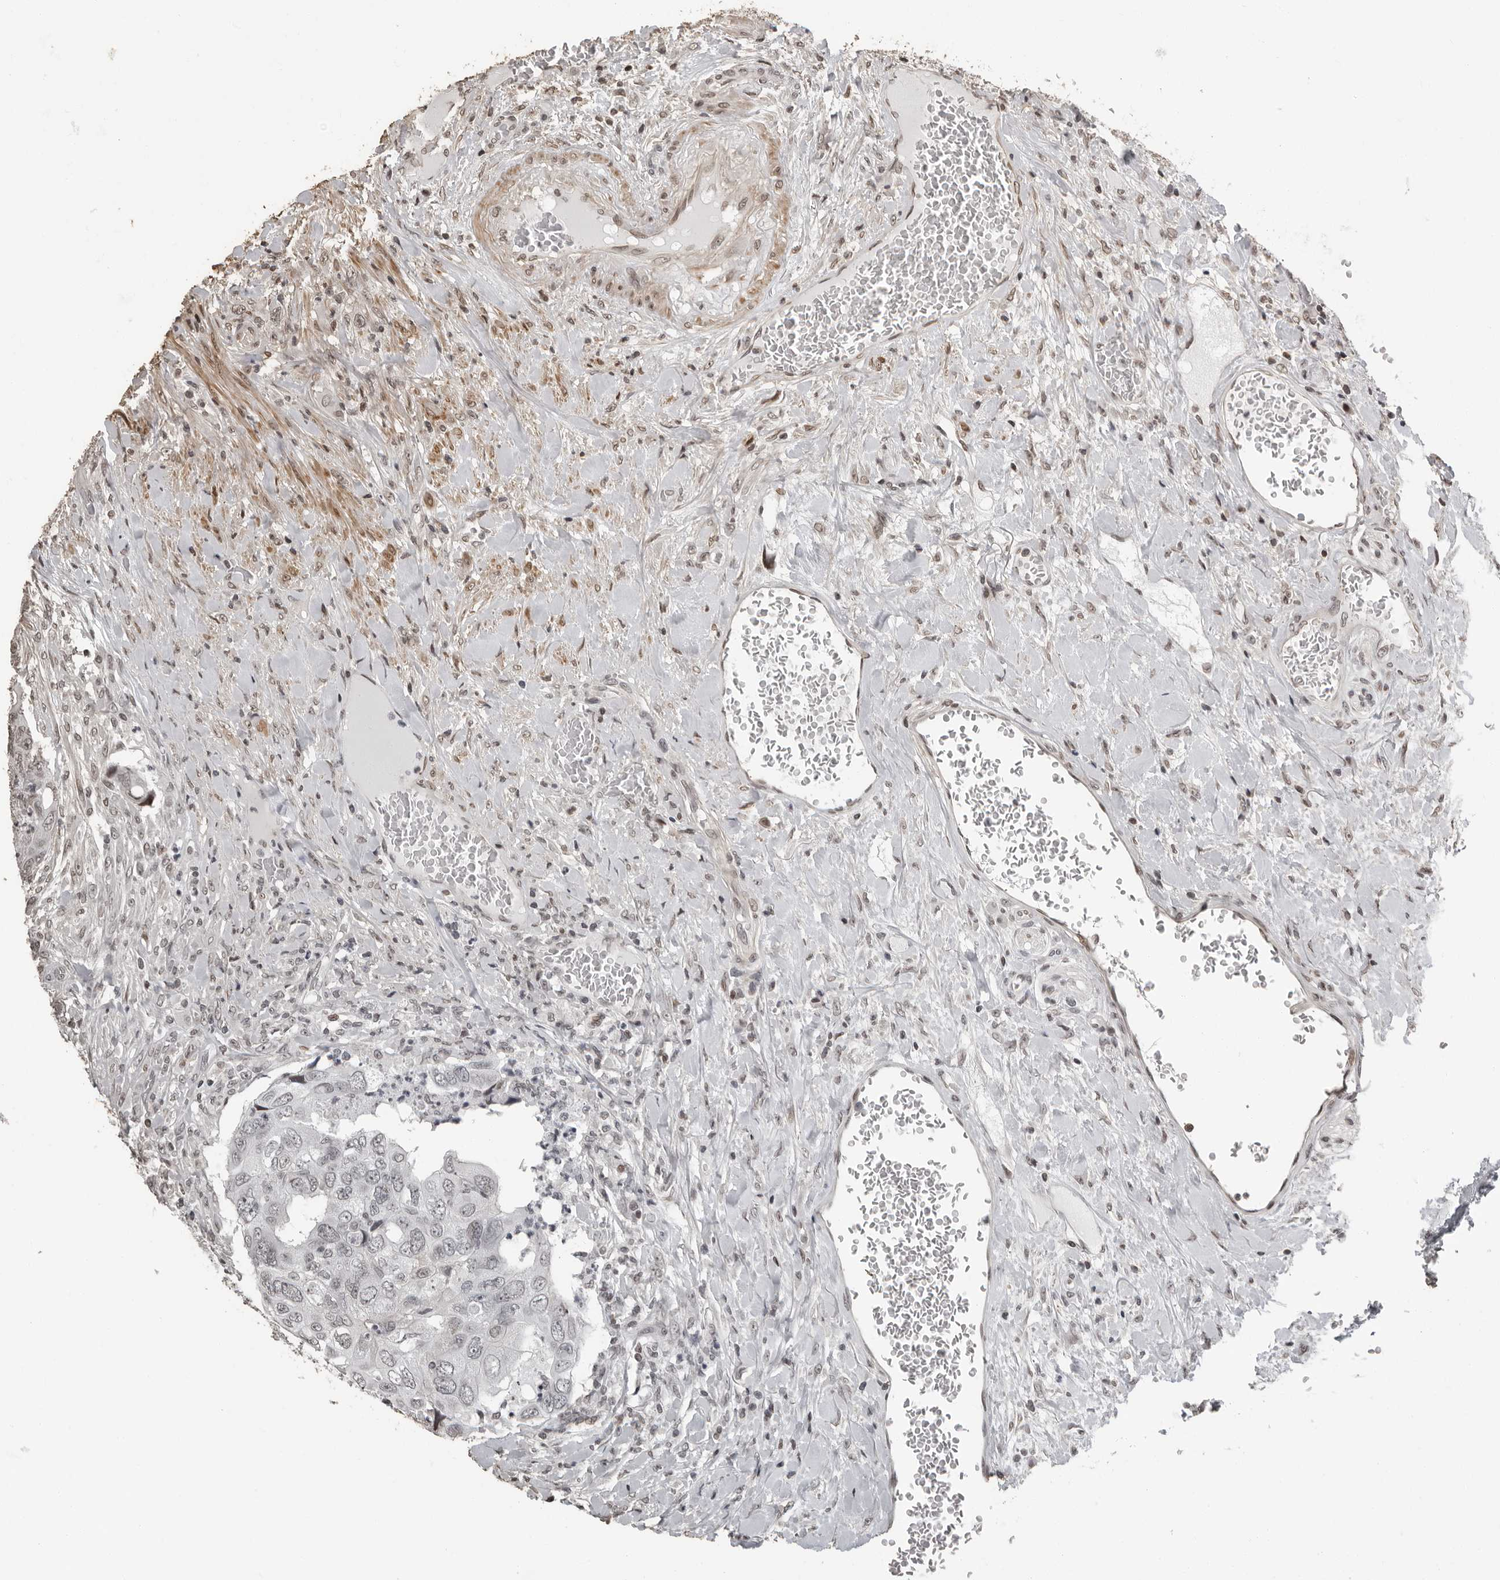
{"staining": {"intensity": "weak", "quantity": "<25%", "location": "nuclear"}, "tissue": "colorectal cancer", "cell_type": "Tumor cells", "image_type": "cancer", "snomed": [{"axis": "morphology", "description": "Adenocarcinoma, NOS"}, {"axis": "topography", "description": "Rectum"}], "caption": "Immunohistochemical staining of human colorectal cancer displays no significant expression in tumor cells.", "gene": "ORC1", "patient": {"sex": "male", "age": 63}}